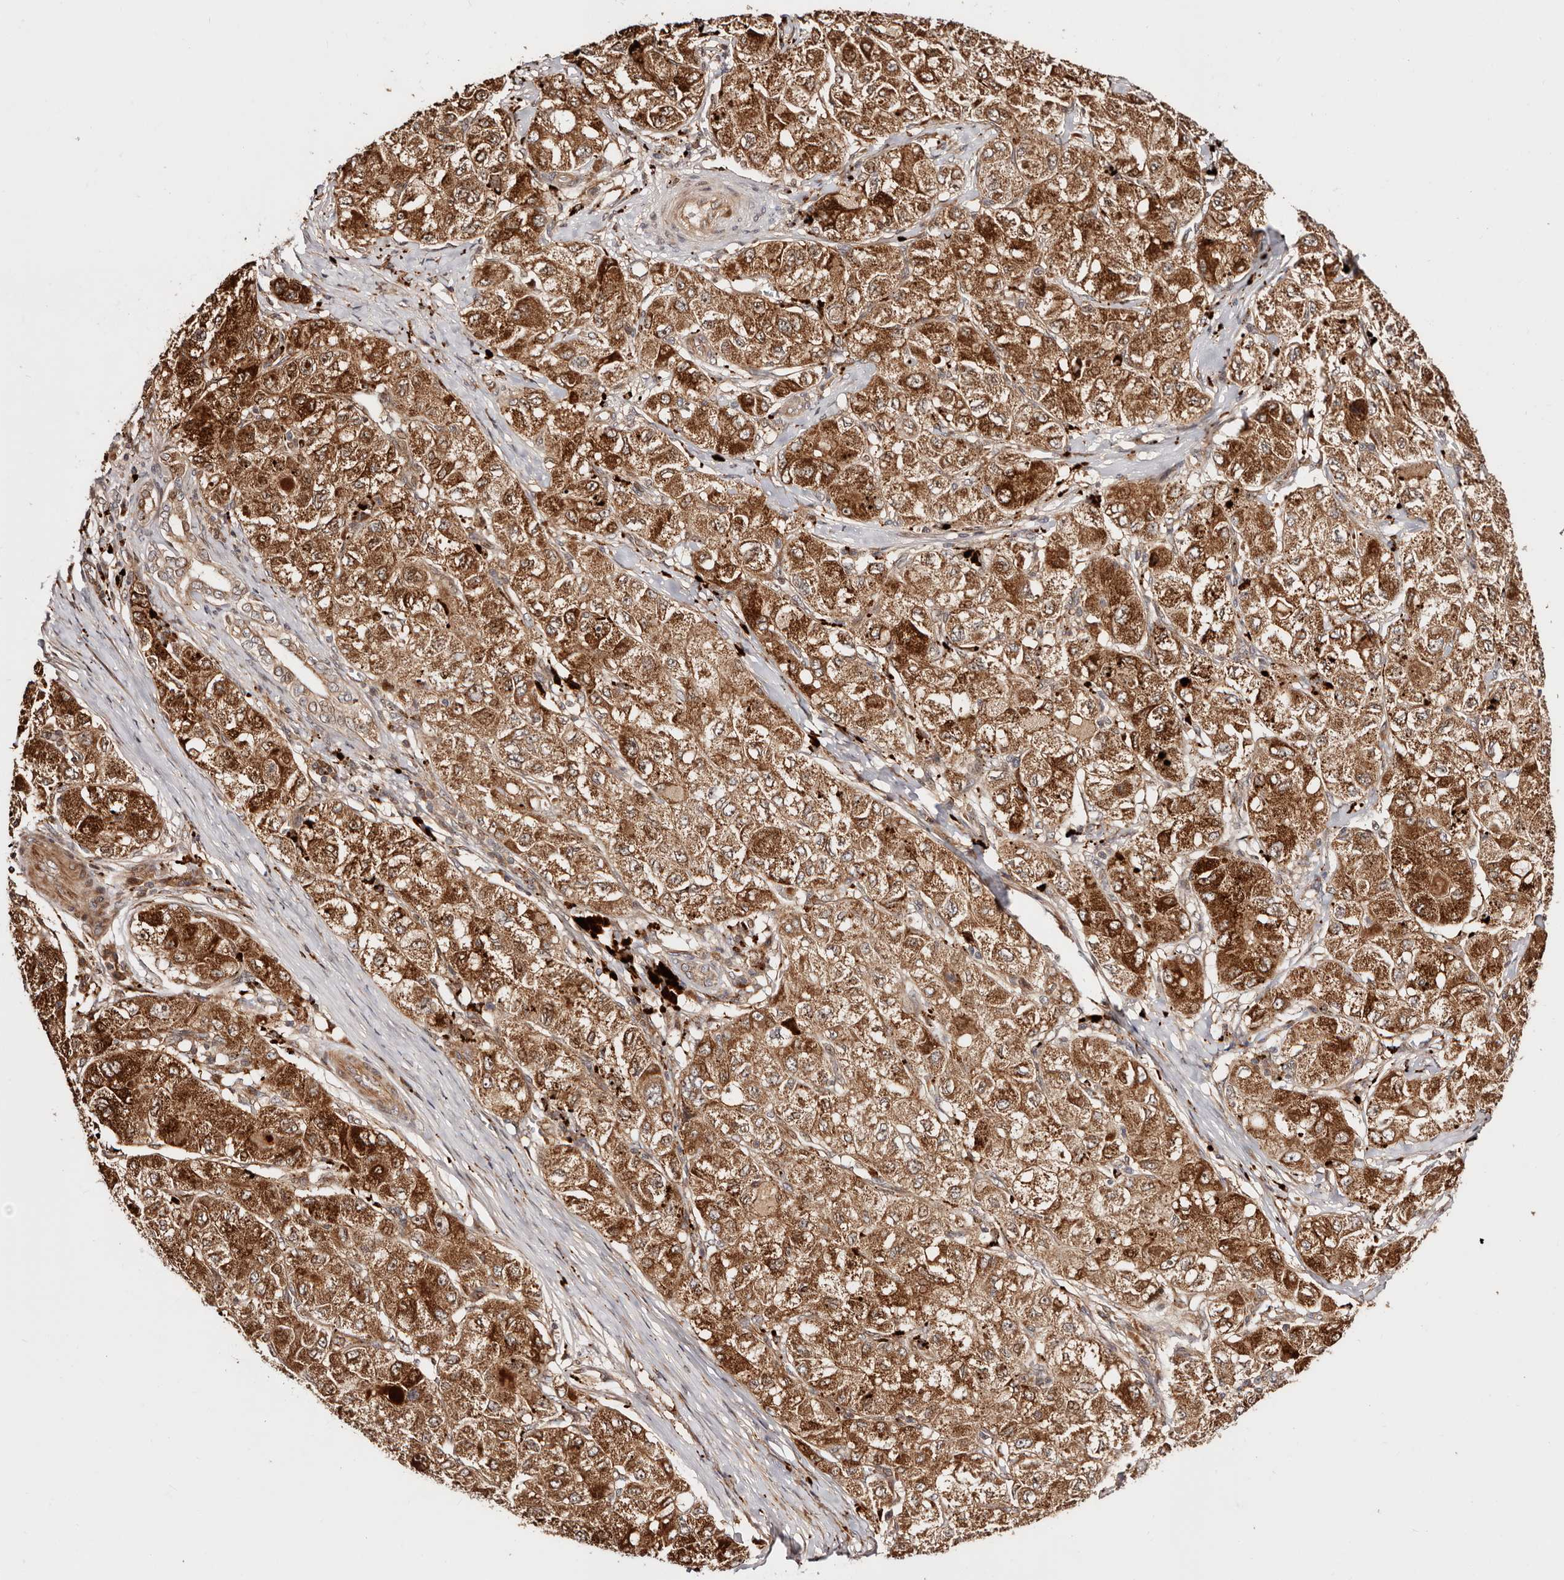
{"staining": {"intensity": "strong", "quantity": ">75%", "location": "cytoplasmic/membranous"}, "tissue": "liver cancer", "cell_type": "Tumor cells", "image_type": "cancer", "snomed": [{"axis": "morphology", "description": "Carcinoma, Hepatocellular, NOS"}, {"axis": "topography", "description": "Liver"}], "caption": "Protein expression analysis of human liver hepatocellular carcinoma reveals strong cytoplasmic/membranous staining in approximately >75% of tumor cells.", "gene": "PTPN22", "patient": {"sex": "male", "age": 80}}